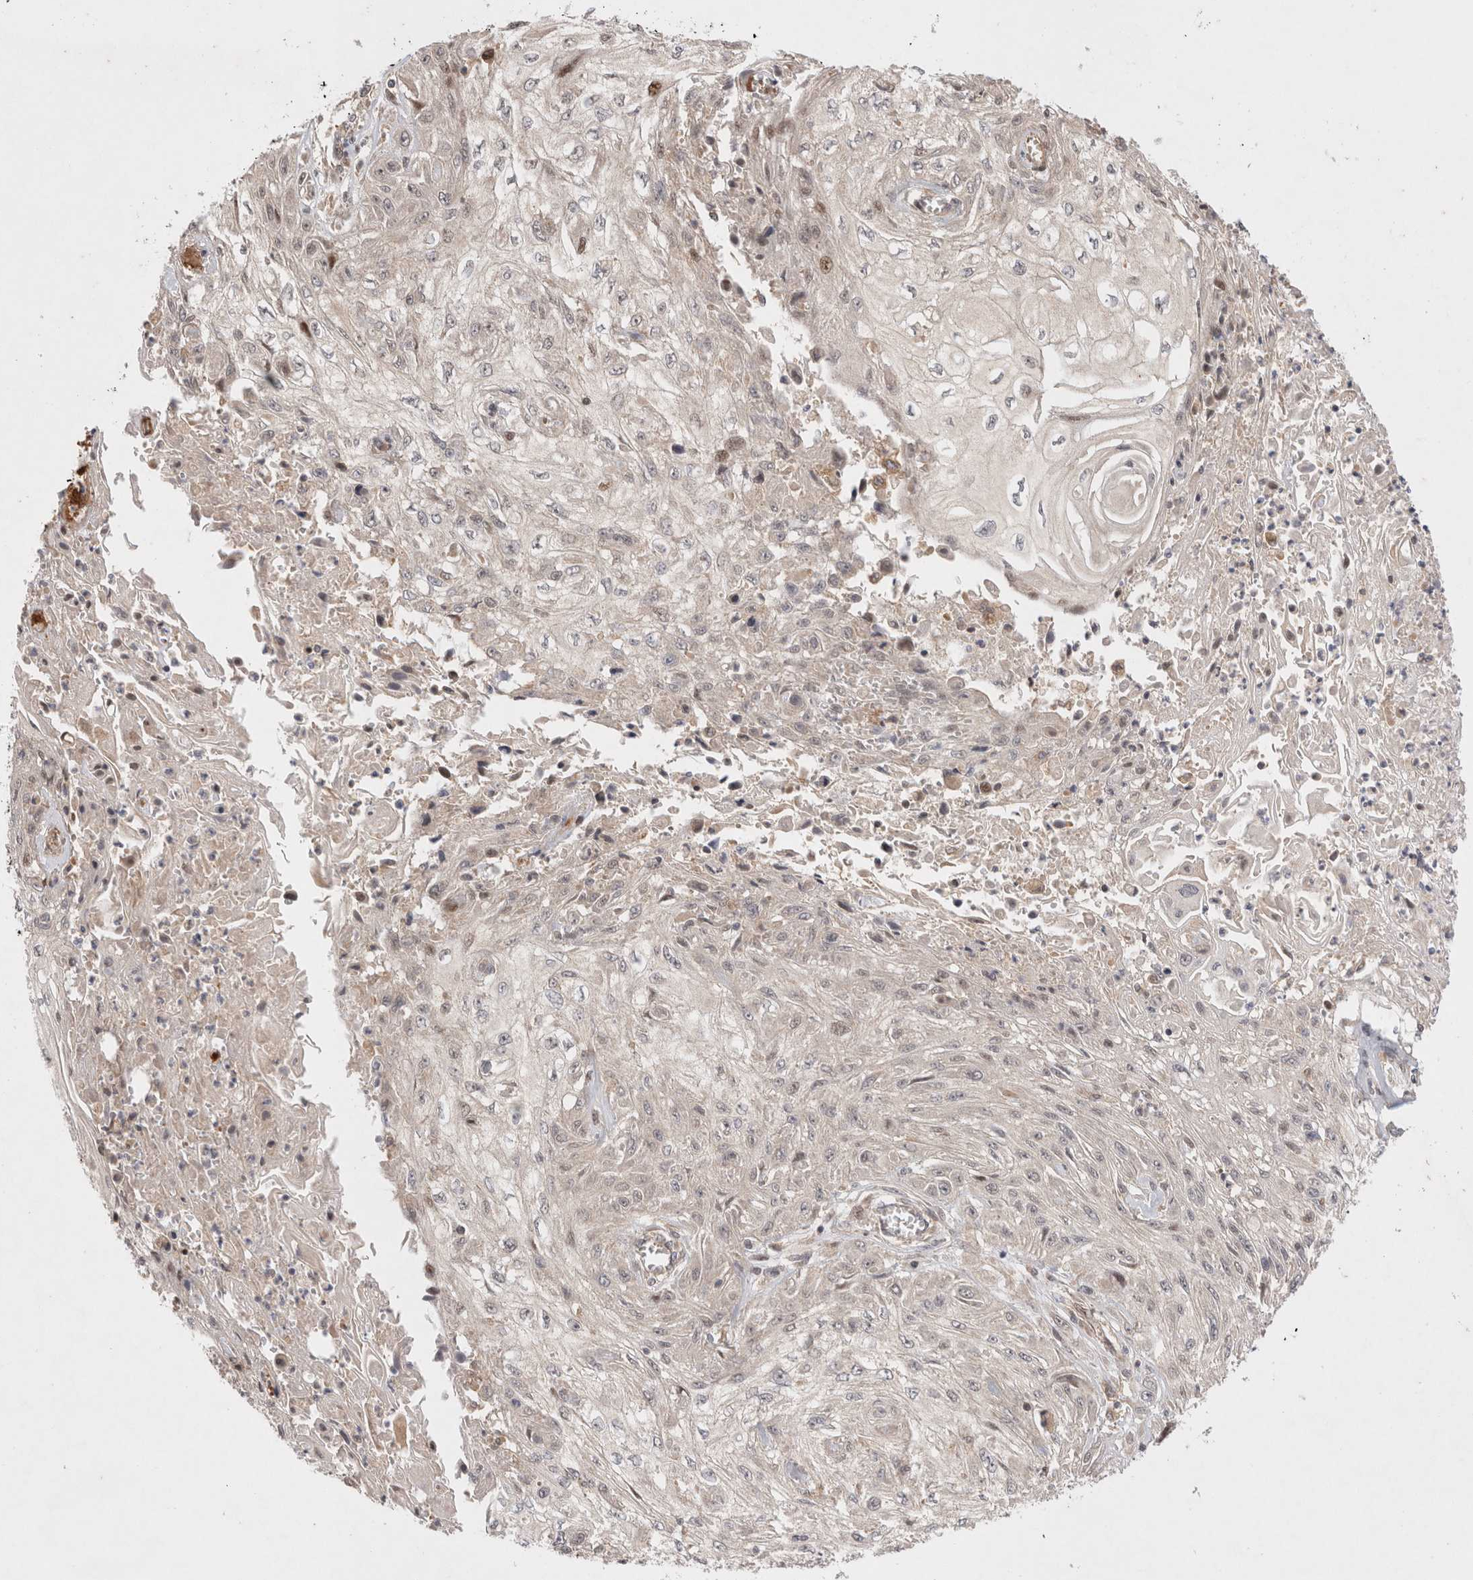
{"staining": {"intensity": "negative", "quantity": "none", "location": "none"}, "tissue": "skin cancer", "cell_type": "Tumor cells", "image_type": "cancer", "snomed": [{"axis": "morphology", "description": "Squamous cell carcinoma, NOS"}, {"axis": "morphology", "description": "Squamous cell carcinoma, metastatic, NOS"}, {"axis": "topography", "description": "Skin"}, {"axis": "topography", "description": "Lymph node"}], "caption": "Immunohistochemical staining of human skin cancer (metastatic squamous cell carcinoma) exhibits no significant expression in tumor cells.", "gene": "HTT", "patient": {"sex": "male", "age": 75}}